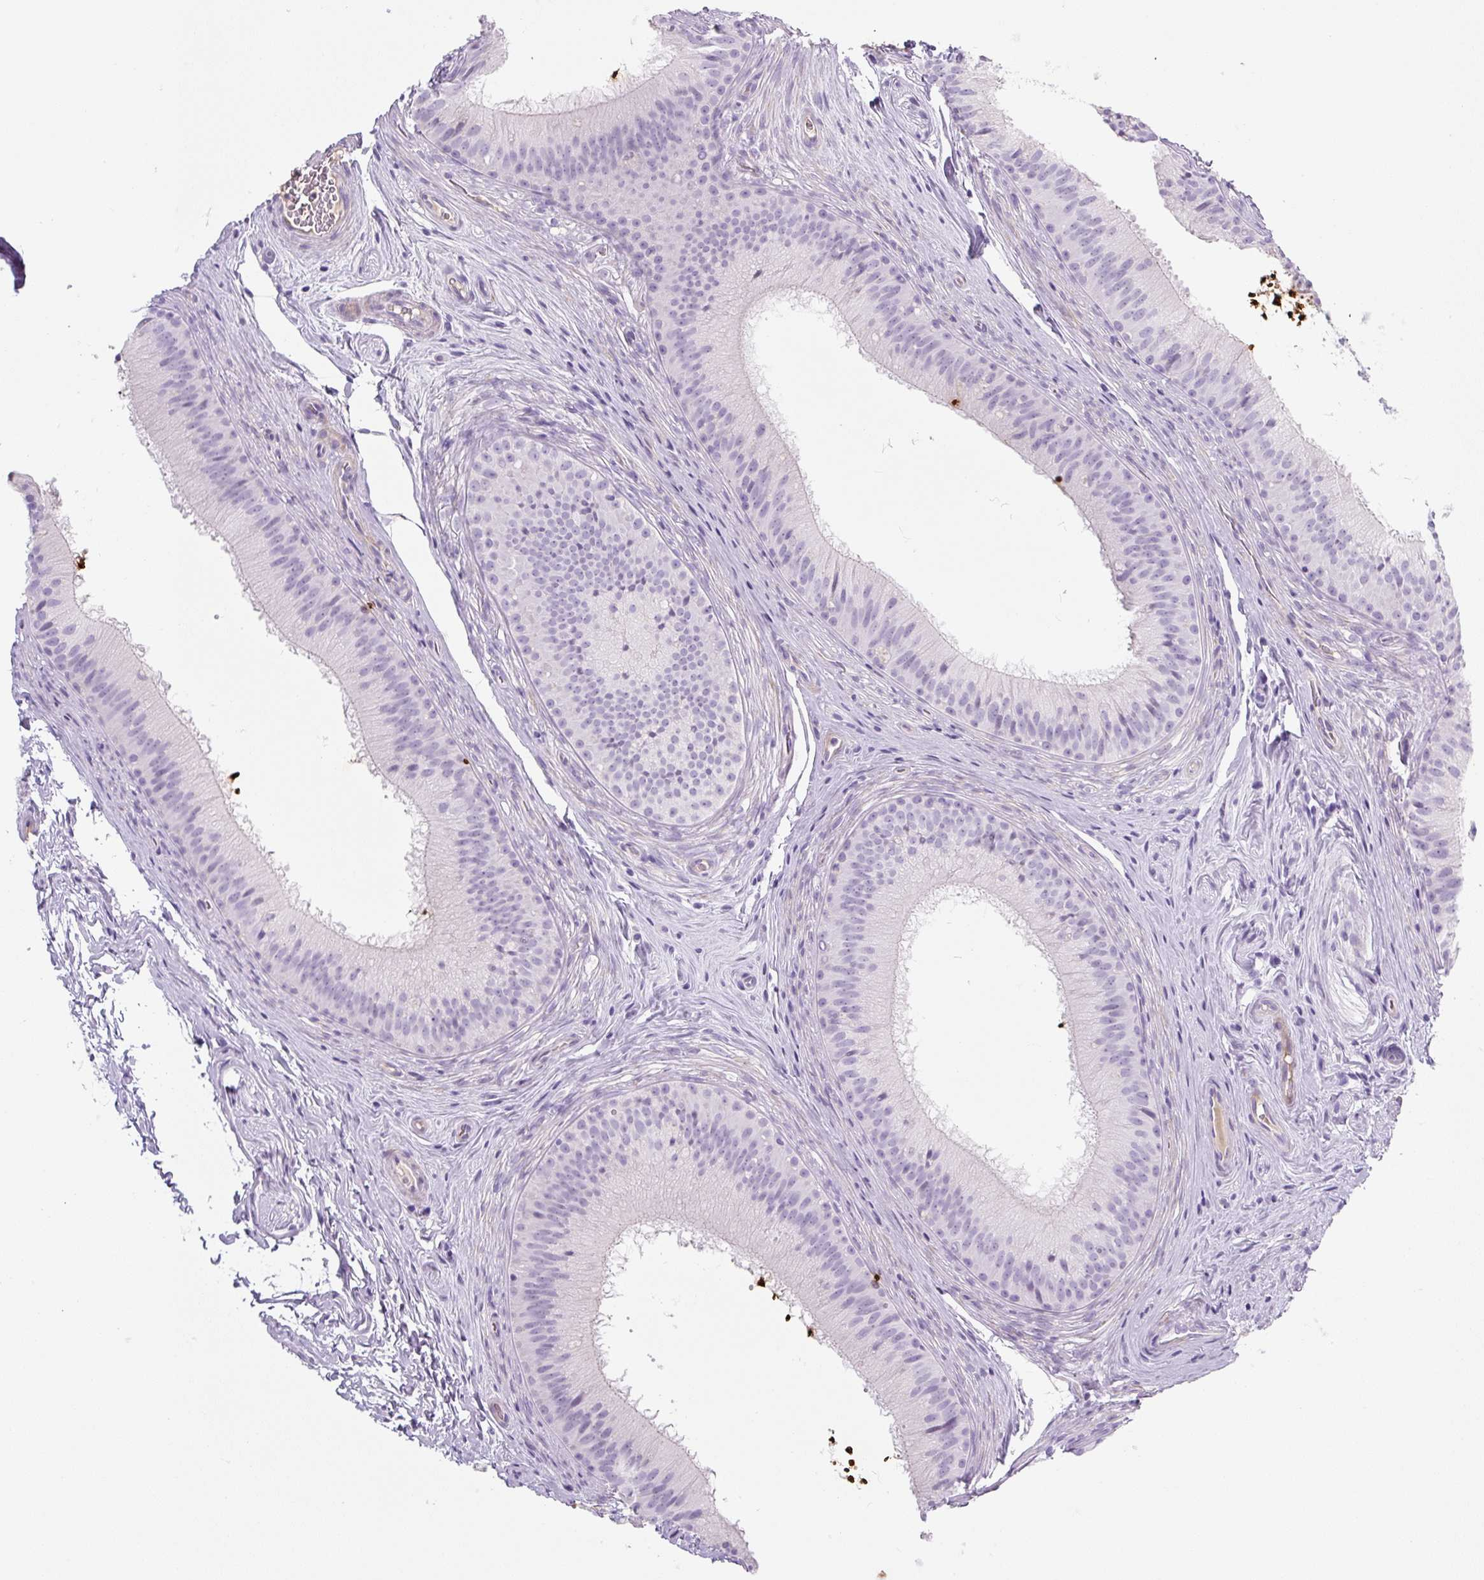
{"staining": {"intensity": "weak", "quantity": "25%-75%", "location": "cytoplasmic/membranous"}, "tissue": "epididymis", "cell_type": "Glandular cells", "image_type": "normal", "snomed": [{"axis": "morphology", "description": "Normal tissue, NOS"}, {"axis": "topography", "description": "Epididymis"}], "caption": "Brown immunohistochemical staining in benign human epididymis reveals weak cytoplasmic/membranous expression in approximately 25%-75% of glandular cells.", "gene": "PRM1", "patient": {"sex": "male", "age": 24}}